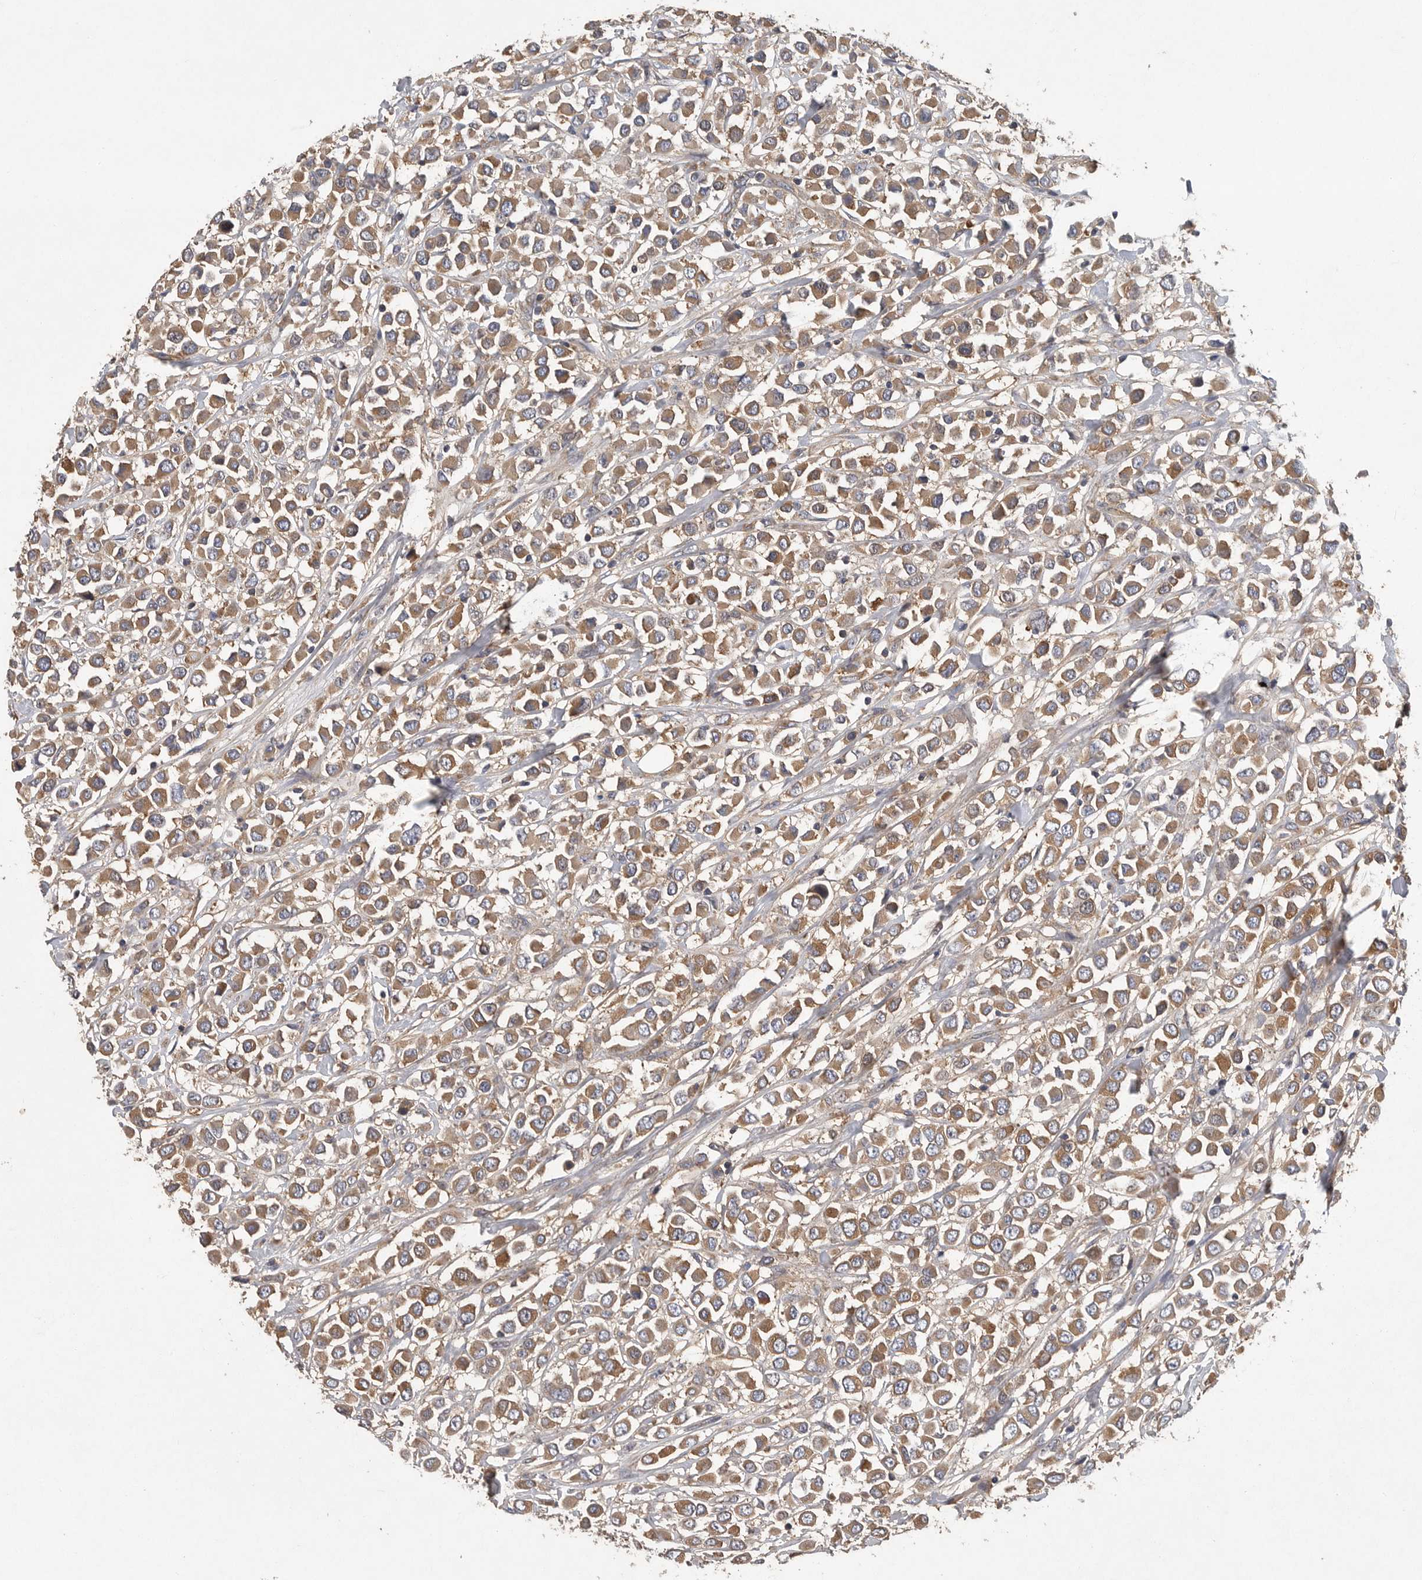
{"staining": {"intensity": "moderate", "quantity": ">75%", "location": "cytoplasmic/membranous"}, "tissue": "breast cancer", "cell_type": "Tumor cells", "image_type": "cancer", "snomed": [{"axis": "morphology", "description": "Duct carcinoma"}, {"axis": "topography", "description": "Breast"}], "caption": "Immunohistochemistry (DAB) staining of breast cancer reveals moderate cytoplasmic/membranous protein staining in approximately >75% of tumor cells. Nuclei are stained in blue.", "gene": "OXR1", "patient": {"sex": "female", "age": 61}}